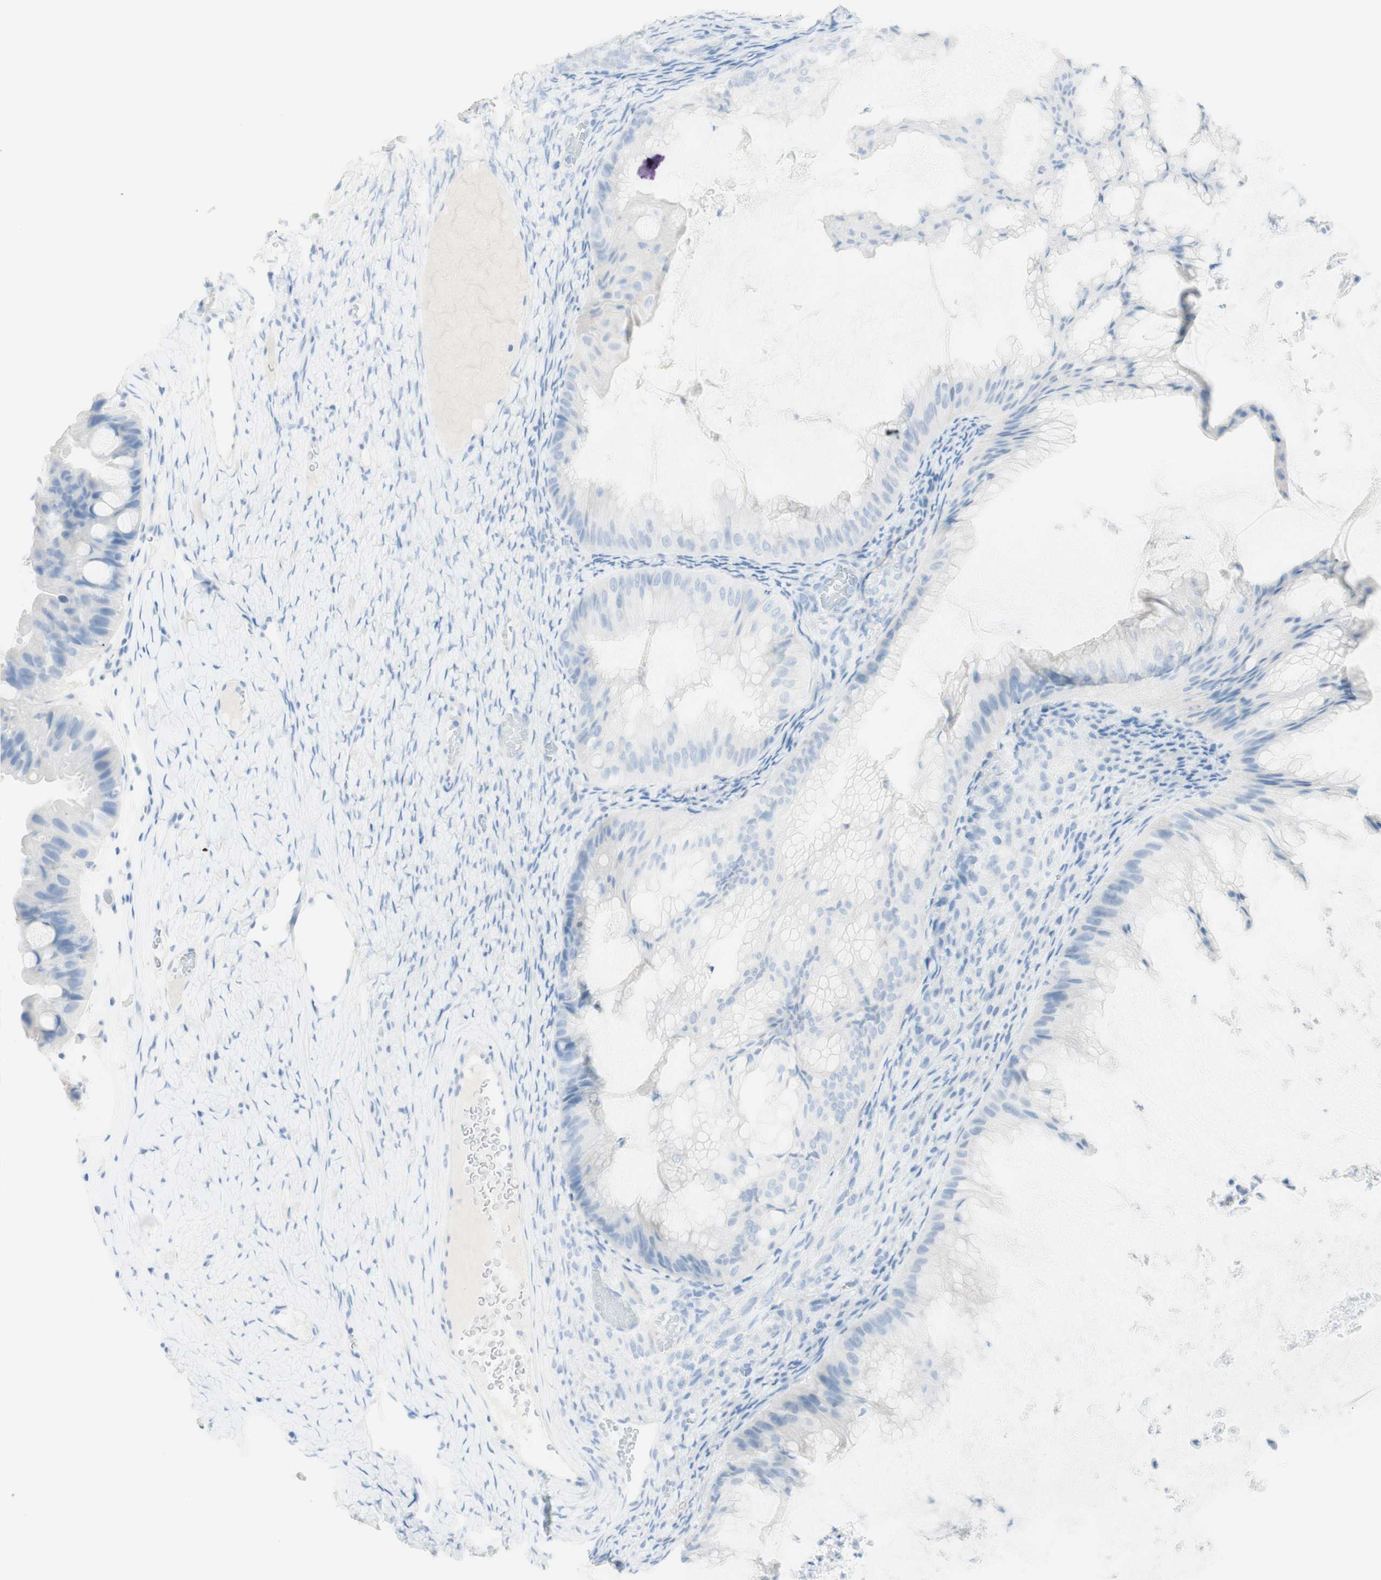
{"staining": {"intensity": "negative", "quantity": "none", "location": "none"}, "tissue": "ovarian cancer", "cell_type": "Tumor cells", "image_type": "cancer", "snomed": [{"axis": "morphology", "description": "Cystadenocarcinoma, mucinous, NOS"}, {"axis": "topography", "description": "Ovary"}], "caption": "IHC micrograph of neoplastic tissue: mucinous cystadenocarcinoma (ovarian) stained with DAB exhibits no significant protein staining in tumor cells.", "gene": "TPO", "patient": {"sex": "female", "age": 61}}